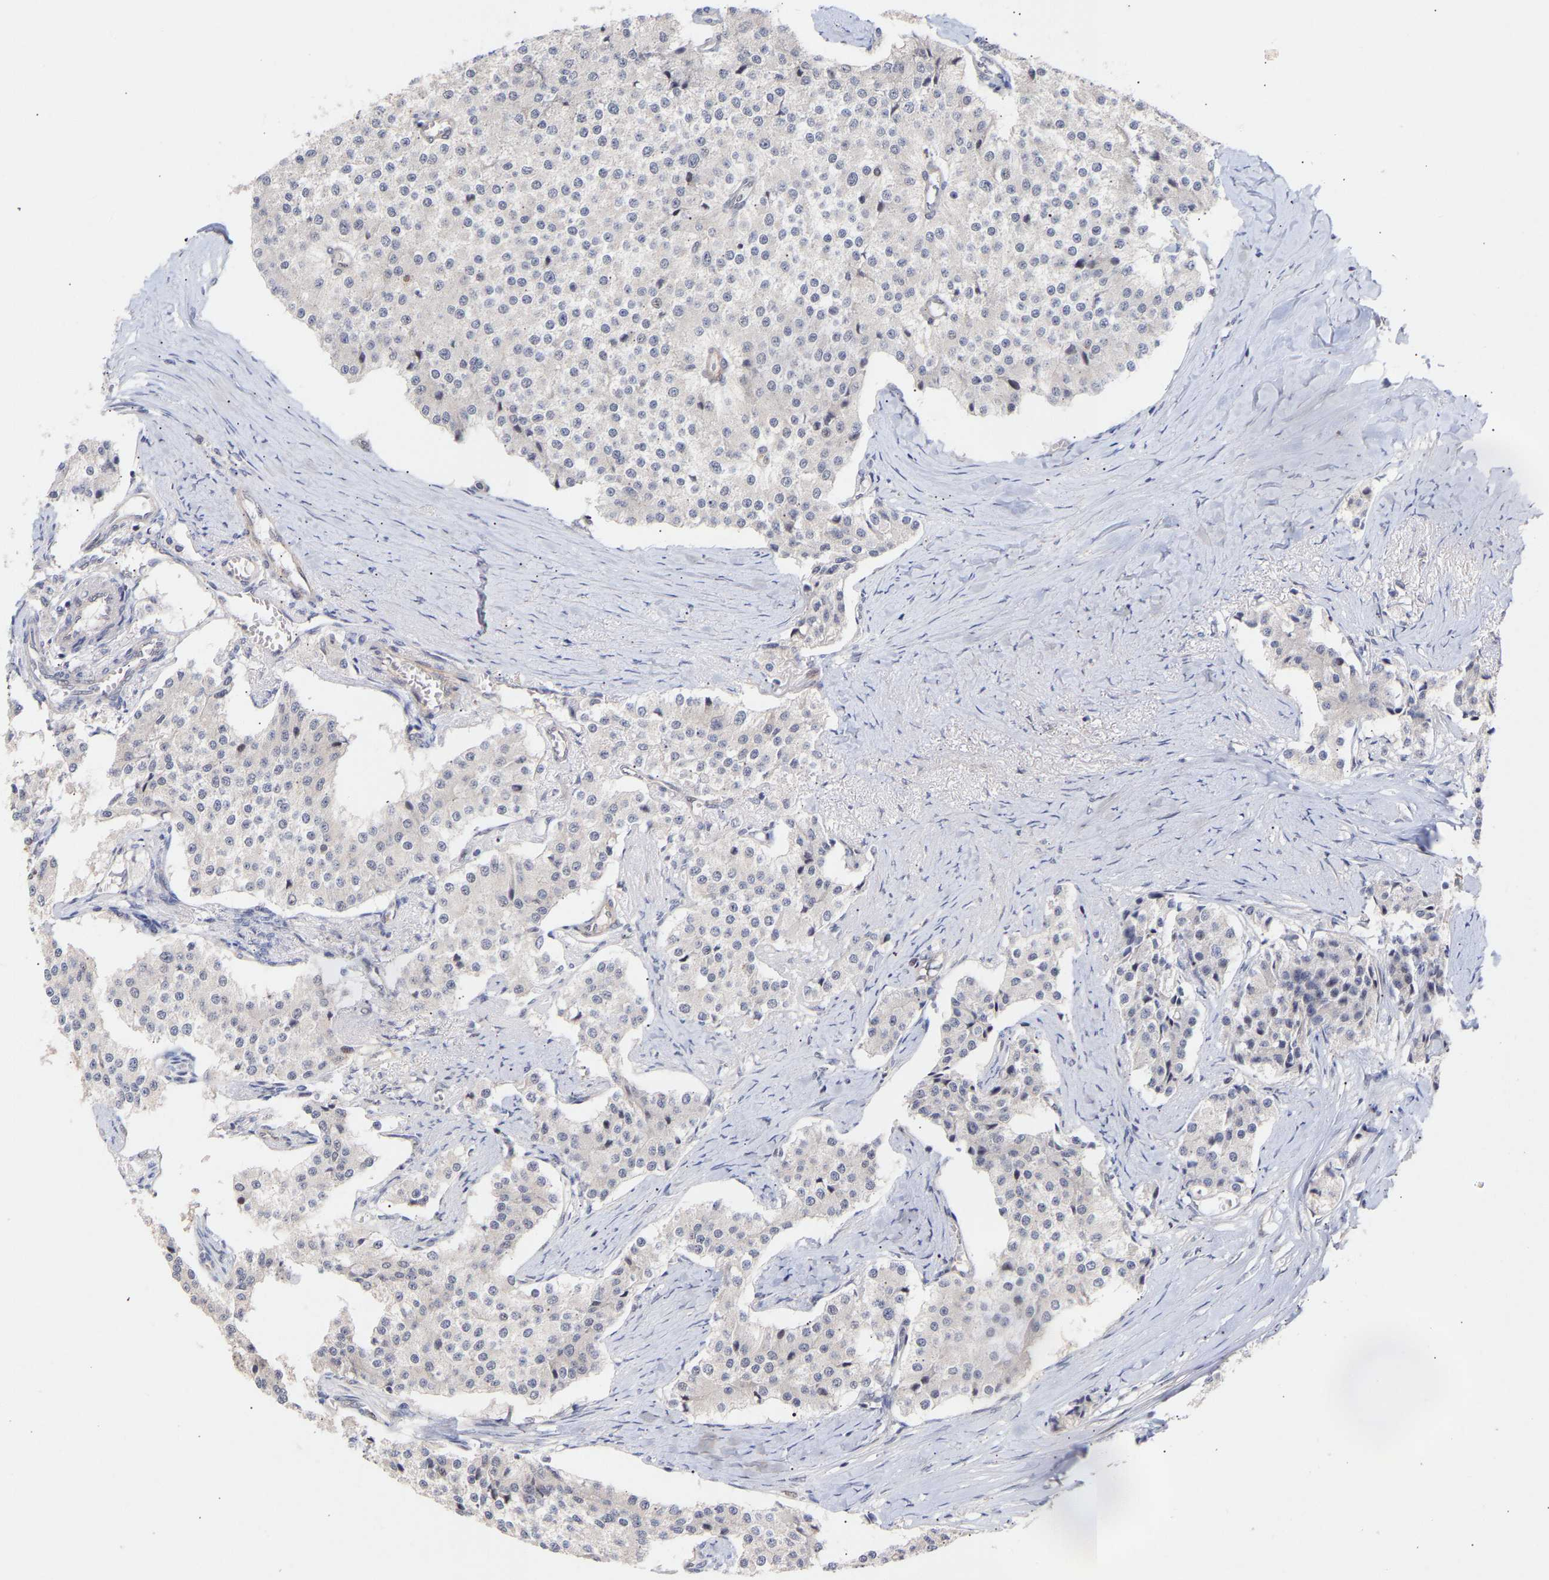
{"staining": {"intensity": "negative", "quantity": "none", "location": "none"}, "tissue": "carcinoid", "cell_type": "Tumor cells", "image_type": "cancer", "snomed": [{"axis": "morphology", "description": "Carcinoid, malignant, NOS"}, {"axis": "topography", "description": "Colon"}], "caption": "The immunohistochemistry micrograph has no significant expression in tumor cells of carcinoid tissue. Nuclei are stained in blue.", "gene": "PDLIM5", "patient": {"sex": "female", "age": 52}}